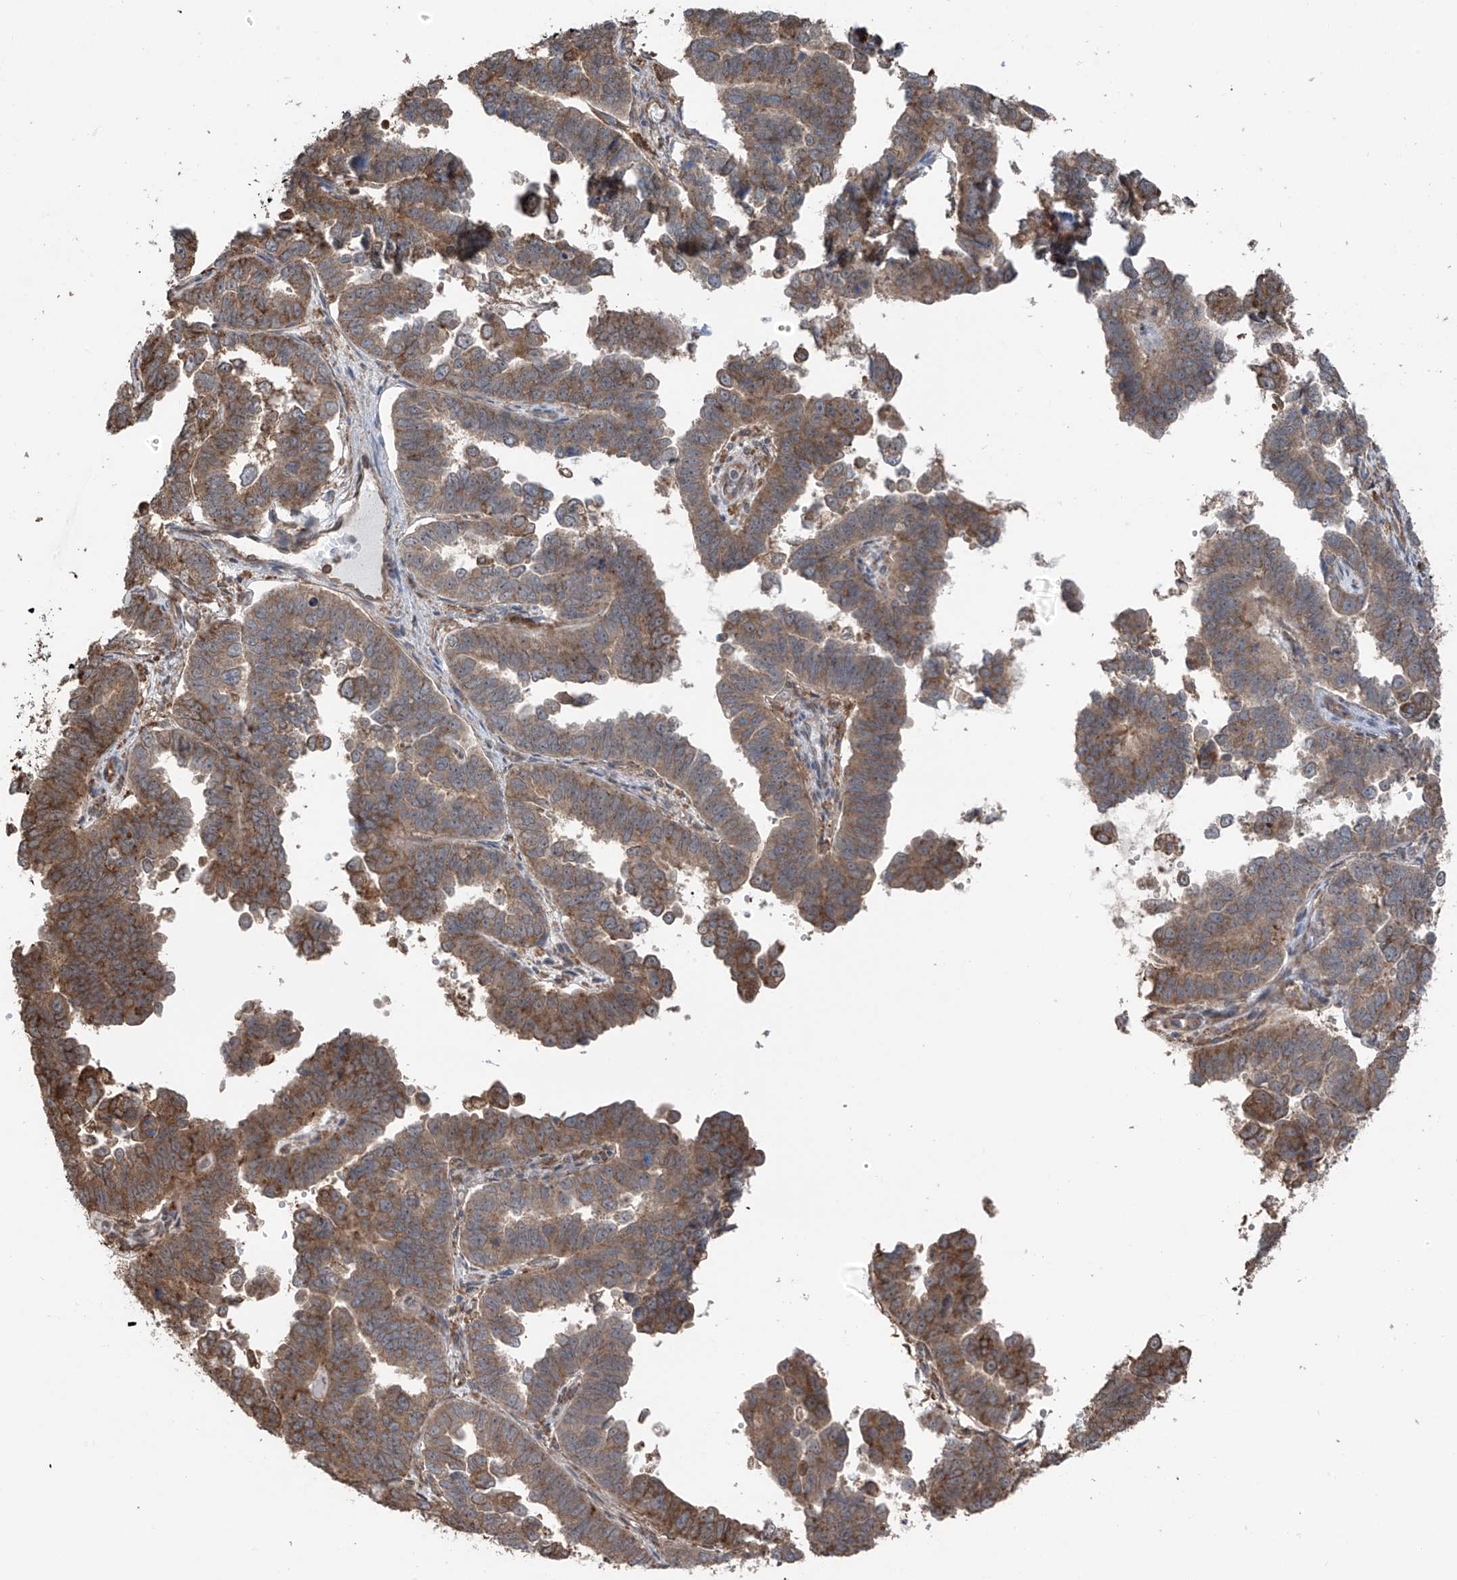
{"staining": {"intensity": "moderate", "quantity": ">75%", "location": "cytoplasmic/membranous"}, "tissue": "endometrial cancer", "cell_type": "Tumor cells", "image_type": "cancer", "snomed": [{"axis": "morphology", "description": "Adenocarcinoma, NOS"}, {"axis": "topography", "description": "Endometrium"}], "caption": "High-power microscopy captured an immunohistochemistry histopathology image of endometrial adenocarcinoma, revealing moderate cytoplasmic/membranous expression in approximately >75% of tumor cells.", "gene": "ZNF189", "patient": {"sex": "female", "age": 75}}